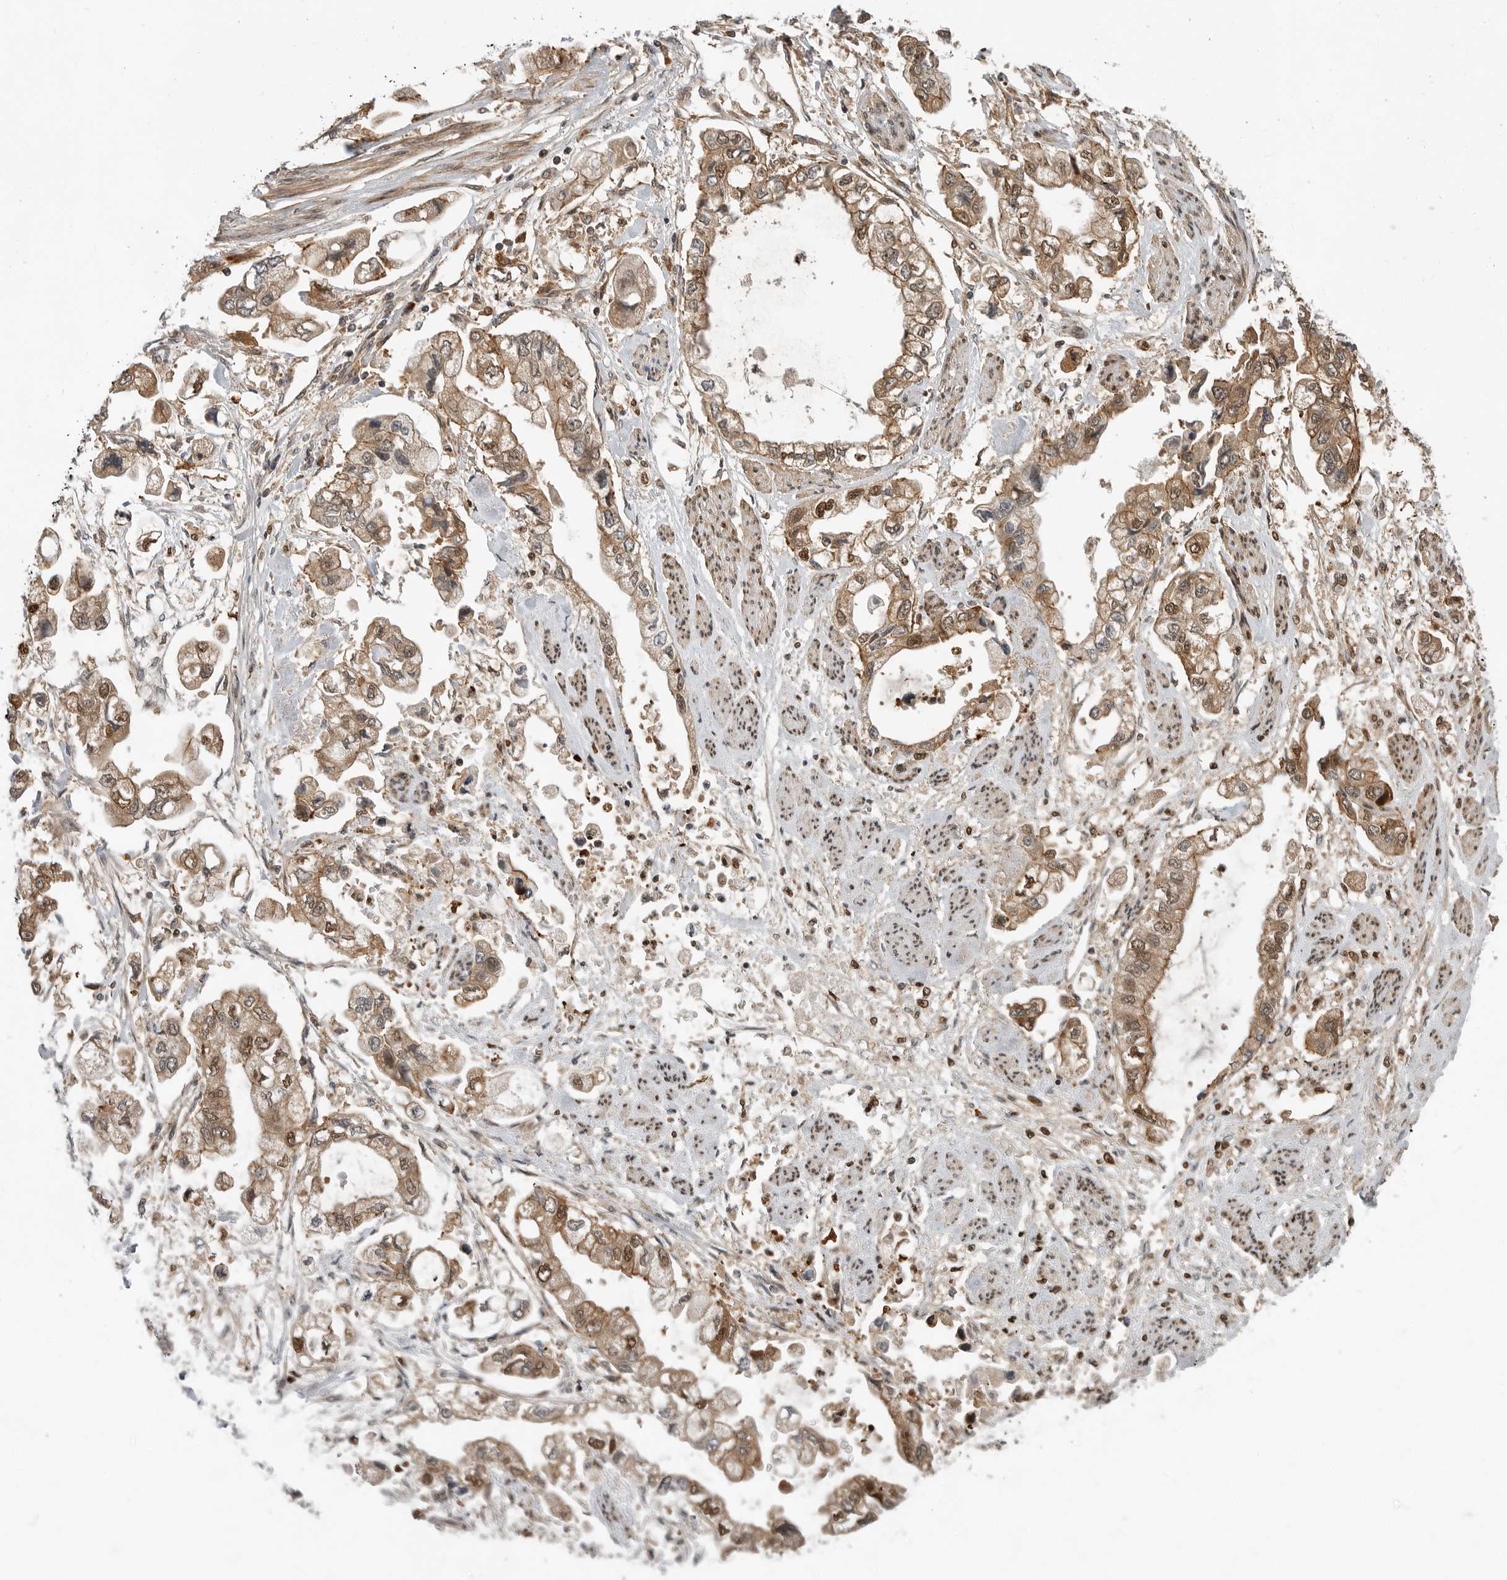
{"staining": {"intensity": "moderate", "quantity": ">75%", "location": "cytoplasmic/membranous,nuclear"}, "tissue": "stomach cancer", "cell_type": "Tumor cells", "image_type": "cancer", "snomed": [{"axis": "morphology", "description": "Adenocarcinoma, NOS"}, {"axis": "topography", "description": "Stomach"}], "caption": "Immunohistochemistry (IHC) (DAB) staining of adenocarcinoma (stomach) reveals moderate cytoplasmic/membranous and nuclear protein positivity in about >75% of tumor cells.", "gene": "STRAP", "patient": {"sex": "male", "age": 62}}